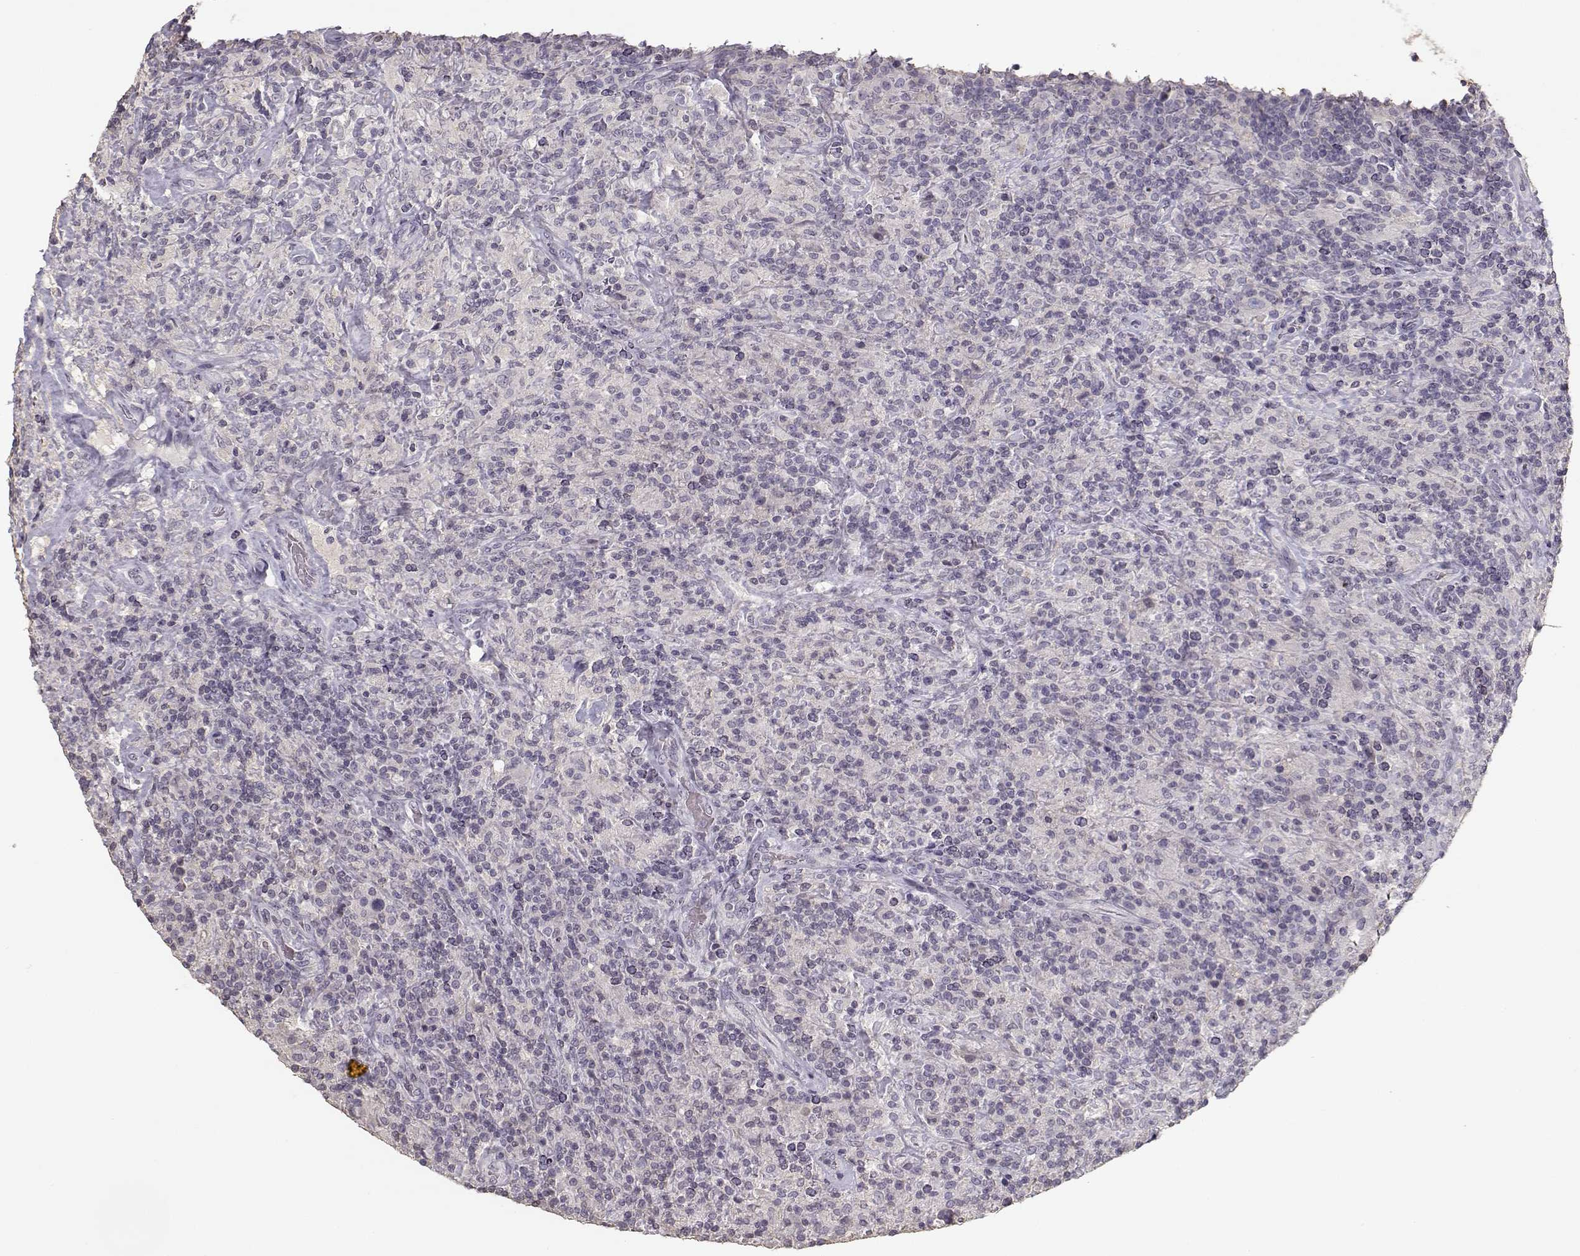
{"staining": {"intensity": "negative", "quantity": "none", "location": "none"}, "tissue": "lymphoma", "cell_type": "Tumor cells", "image_type": "cancer", "snomed": [{"axis": "morphology", "description": "Hodgkin's disease, NOS"}, {"axis": "topography", "description": "Lymph node"}], "caption": "Hodgkin's disease was stained to show a protein in brown. There is no significant positivity in tumor cells.", "gene": "UROC1", "patient": {"sex": "male", "age": 70}}